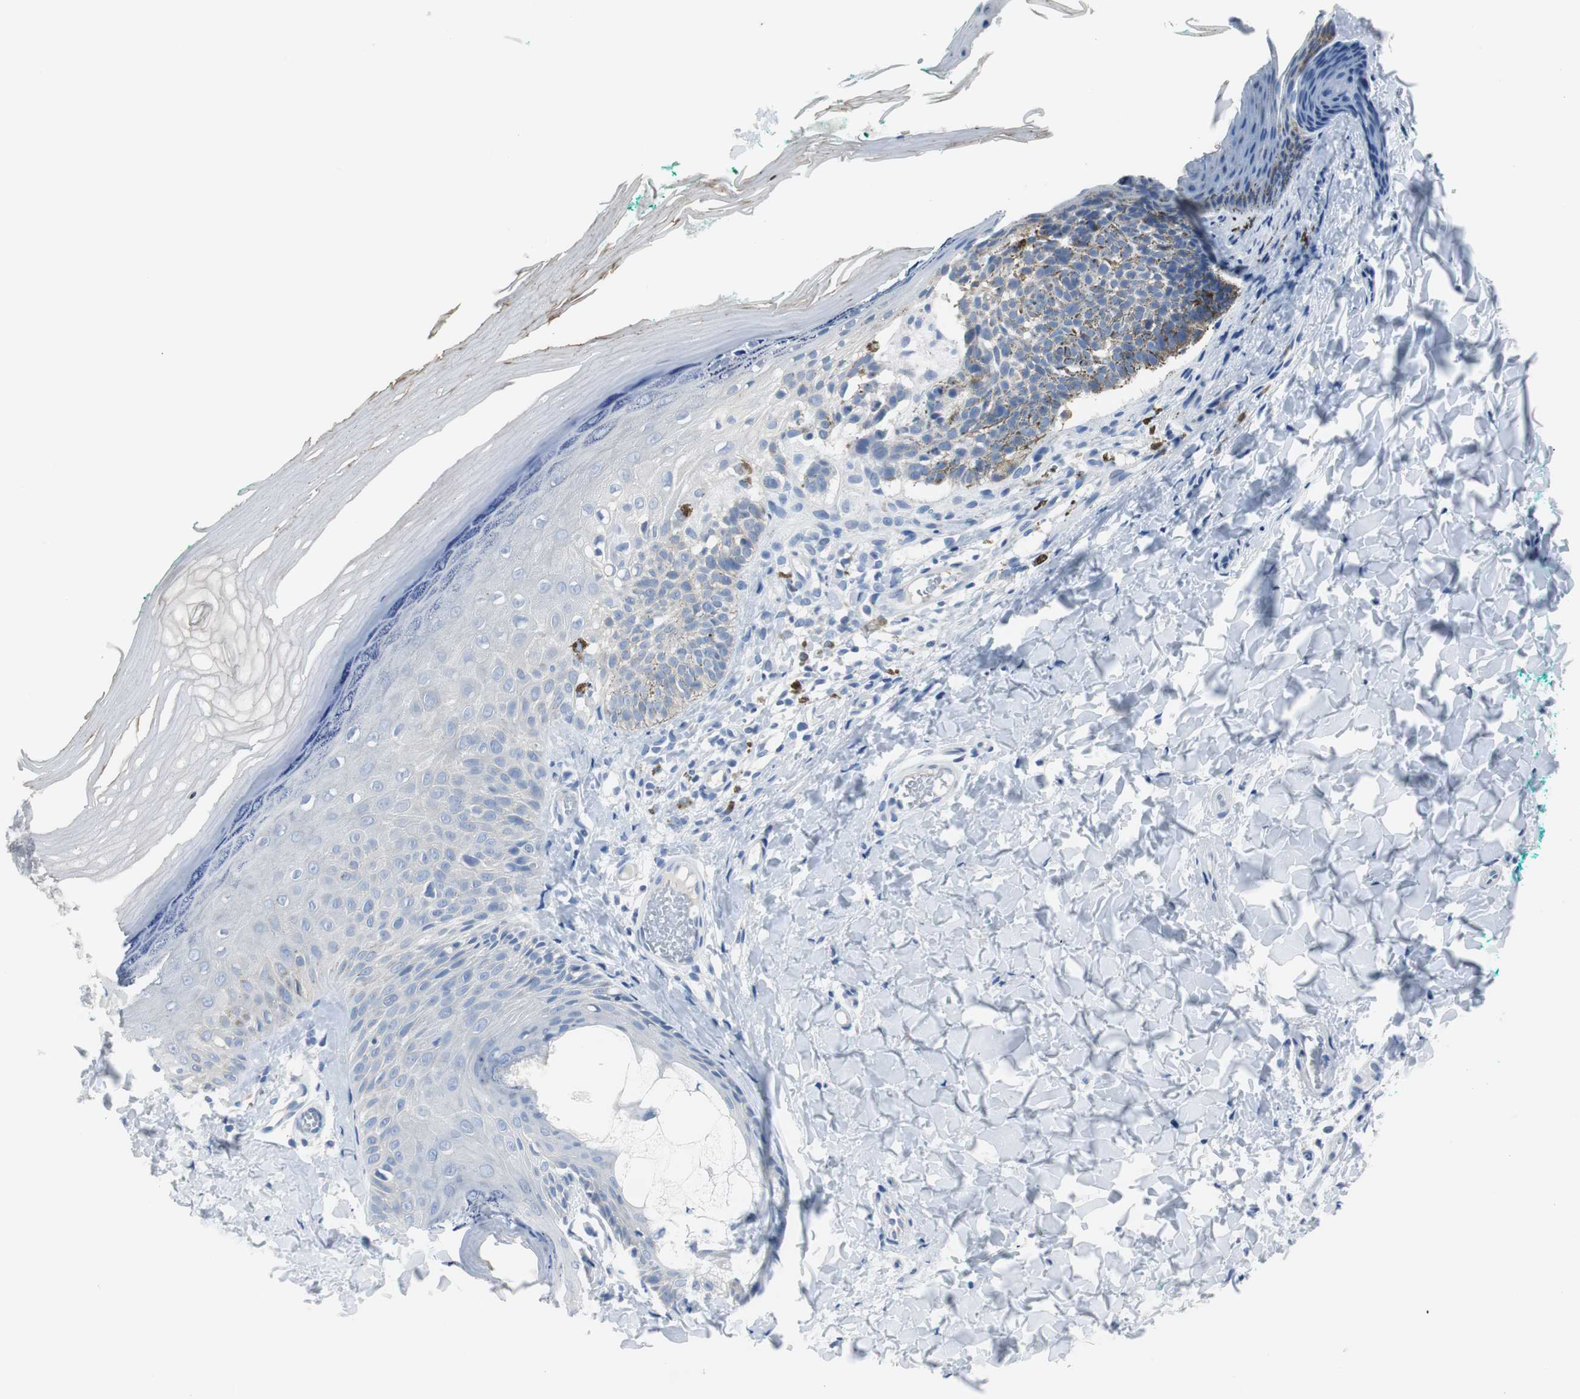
{"staining": {"intensity": "negative", "quantity": "none", "location": "none"}, "tissue": "skin", "cell_type": "Fibroblasts", "image_type": "normal", "snomed": [{"axis": "morphology", "description": "Normal tissue, NOS"}, {"axis": "topography", "description": "Skin"}], "caption": "There is no significant expression in fibroblasts of skin.", "gene": "RASA1", "patient": {"sex": "male", "age": 26}}